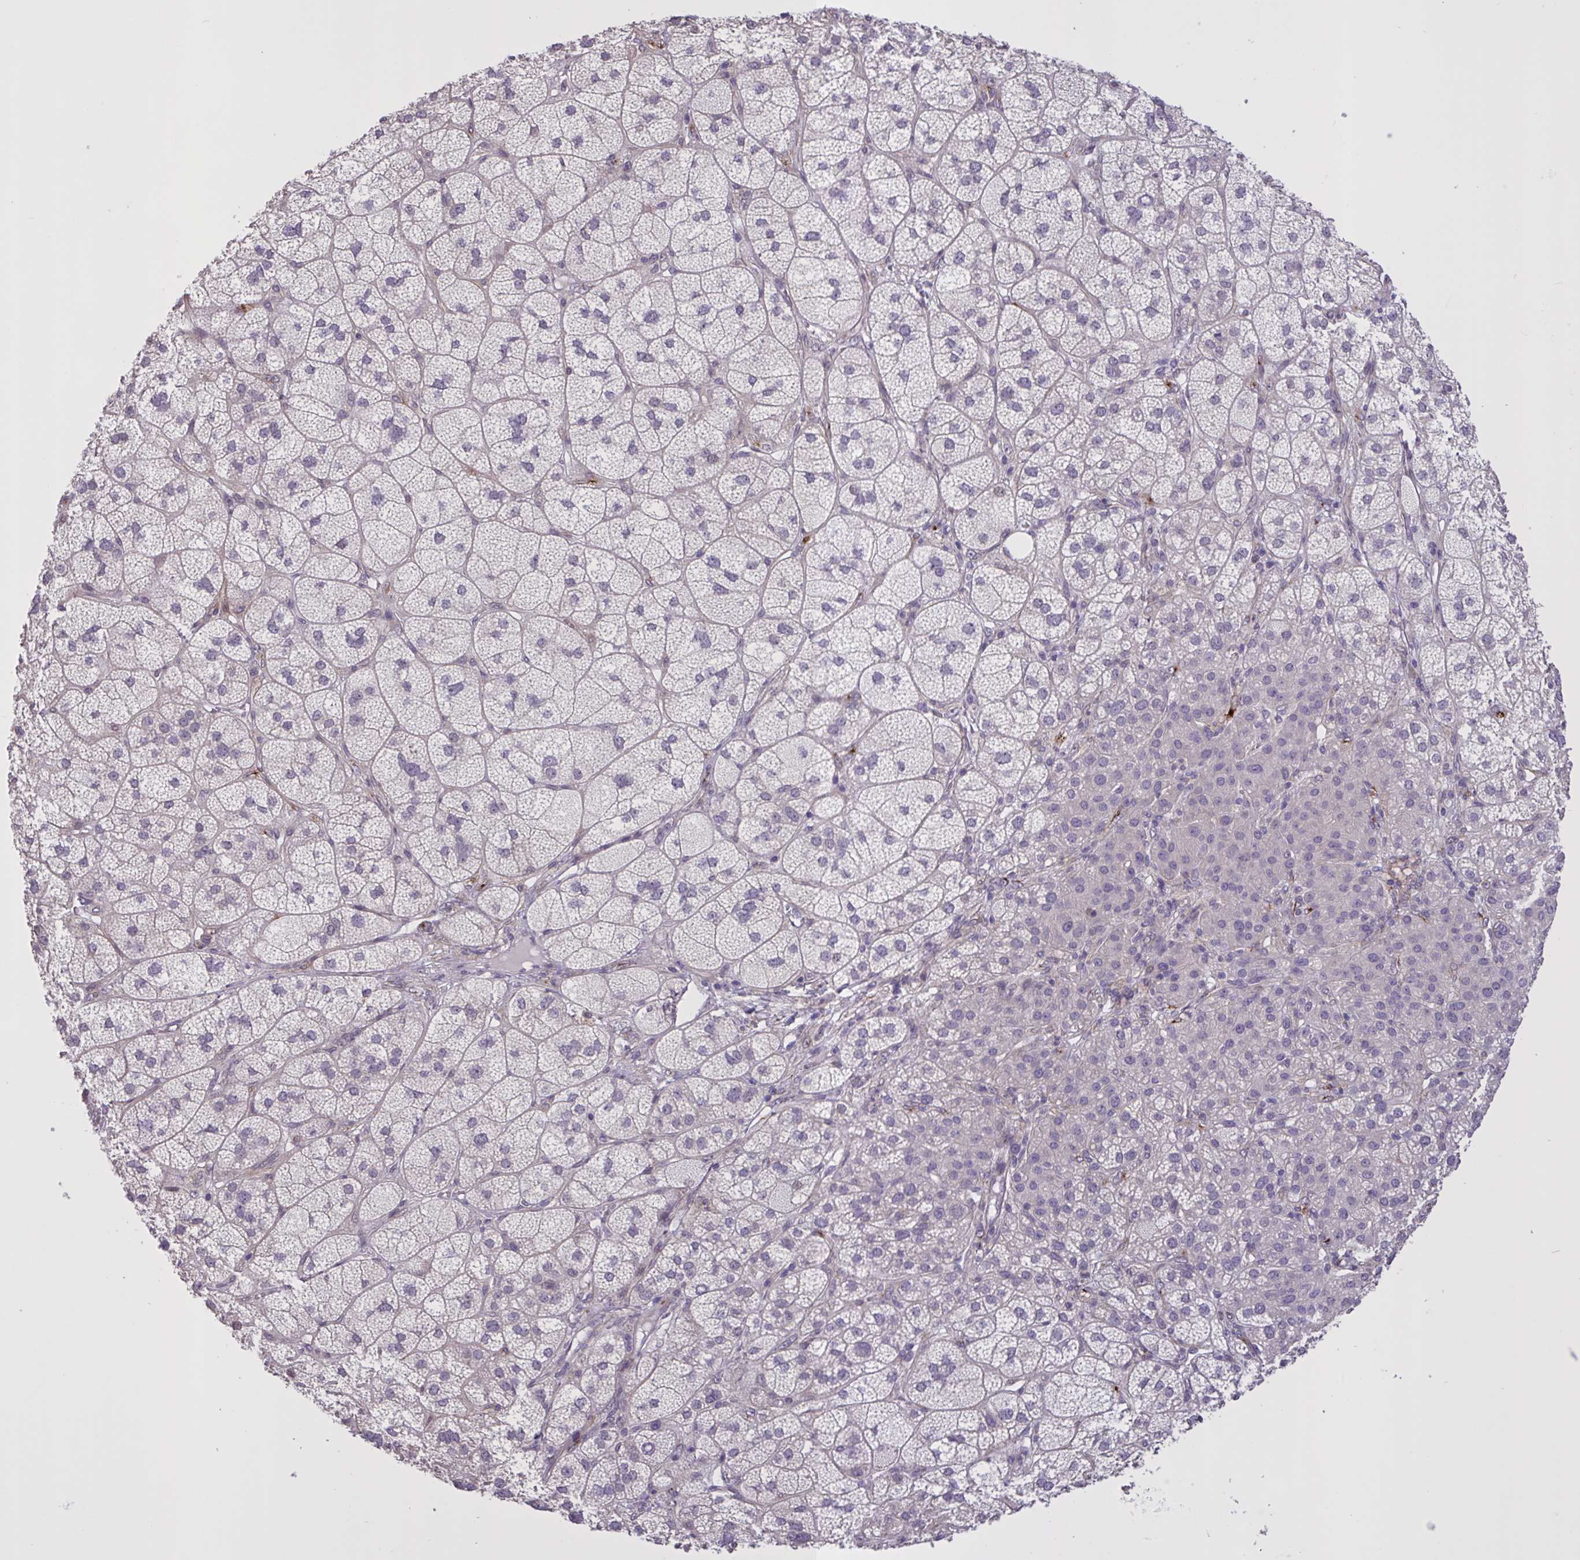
{"staining": {"intensity": "moderate", "quantity": "<25%", "location": "cytoplasmic/membranous,nuclear"}, "tissue": "adrenal gland", "cell_type": "Glandular cells", "image_type": "normal", "snomed": [{"axis": "morphology", "description": "Normal tissue, NOS"}, {"axis": "topography", "description": "Adrenal gland"}], "caption": "Immunohistochemistry (IHC) micrograph of benign adrenal gland: adrenal gland stained using immunohistochemistry (IHC) displays low levels of moderate protein expression localized specifically in the cytoplasmic/membranous,nuclear of glandular cells, appearing as a cytoplasmic/membranous,nuclear brown color.", "gene": "MRGPRX2", "patient": {"sex": "female", "age": 60}}